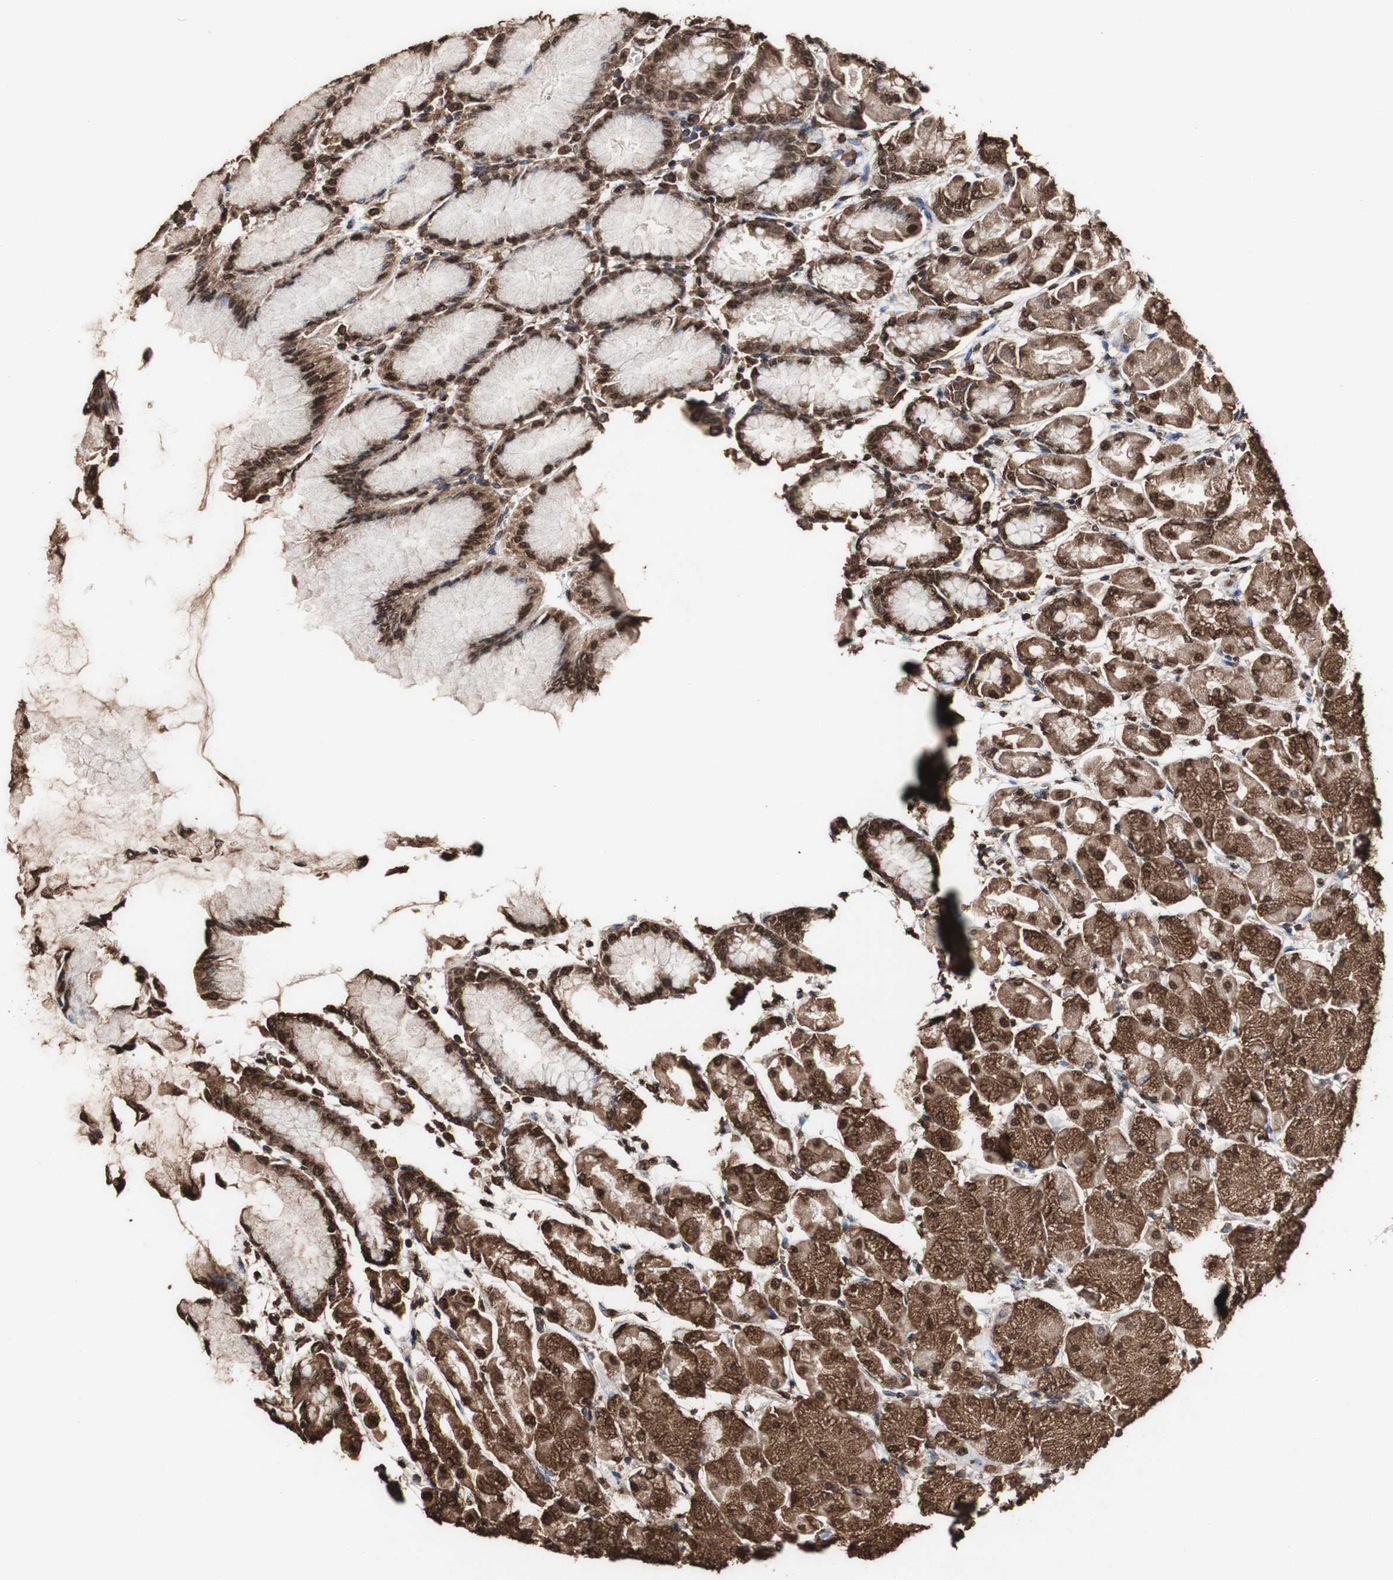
{"staining": {"intensity": "strong", "quantity": ">75%", "location": "cytoplasmic/membranous,nuclear"}, "tissue": "stomach", "cell_type": "Glandular cells", "image_type": "normal", "snomed": [{"axis": "morphology", "description": "Normal tissue, NOS"}, {"axis": "topography", "description": "Stomach, upper"}], "caption": "Human stomach stained for a protein (brown) exhibits strong cytoplasmic/membranous,nuclear positive expression in about >75% of glandular cells.", "gene": "PIDD1", "patient": {"sex": "female", "age": 56}}